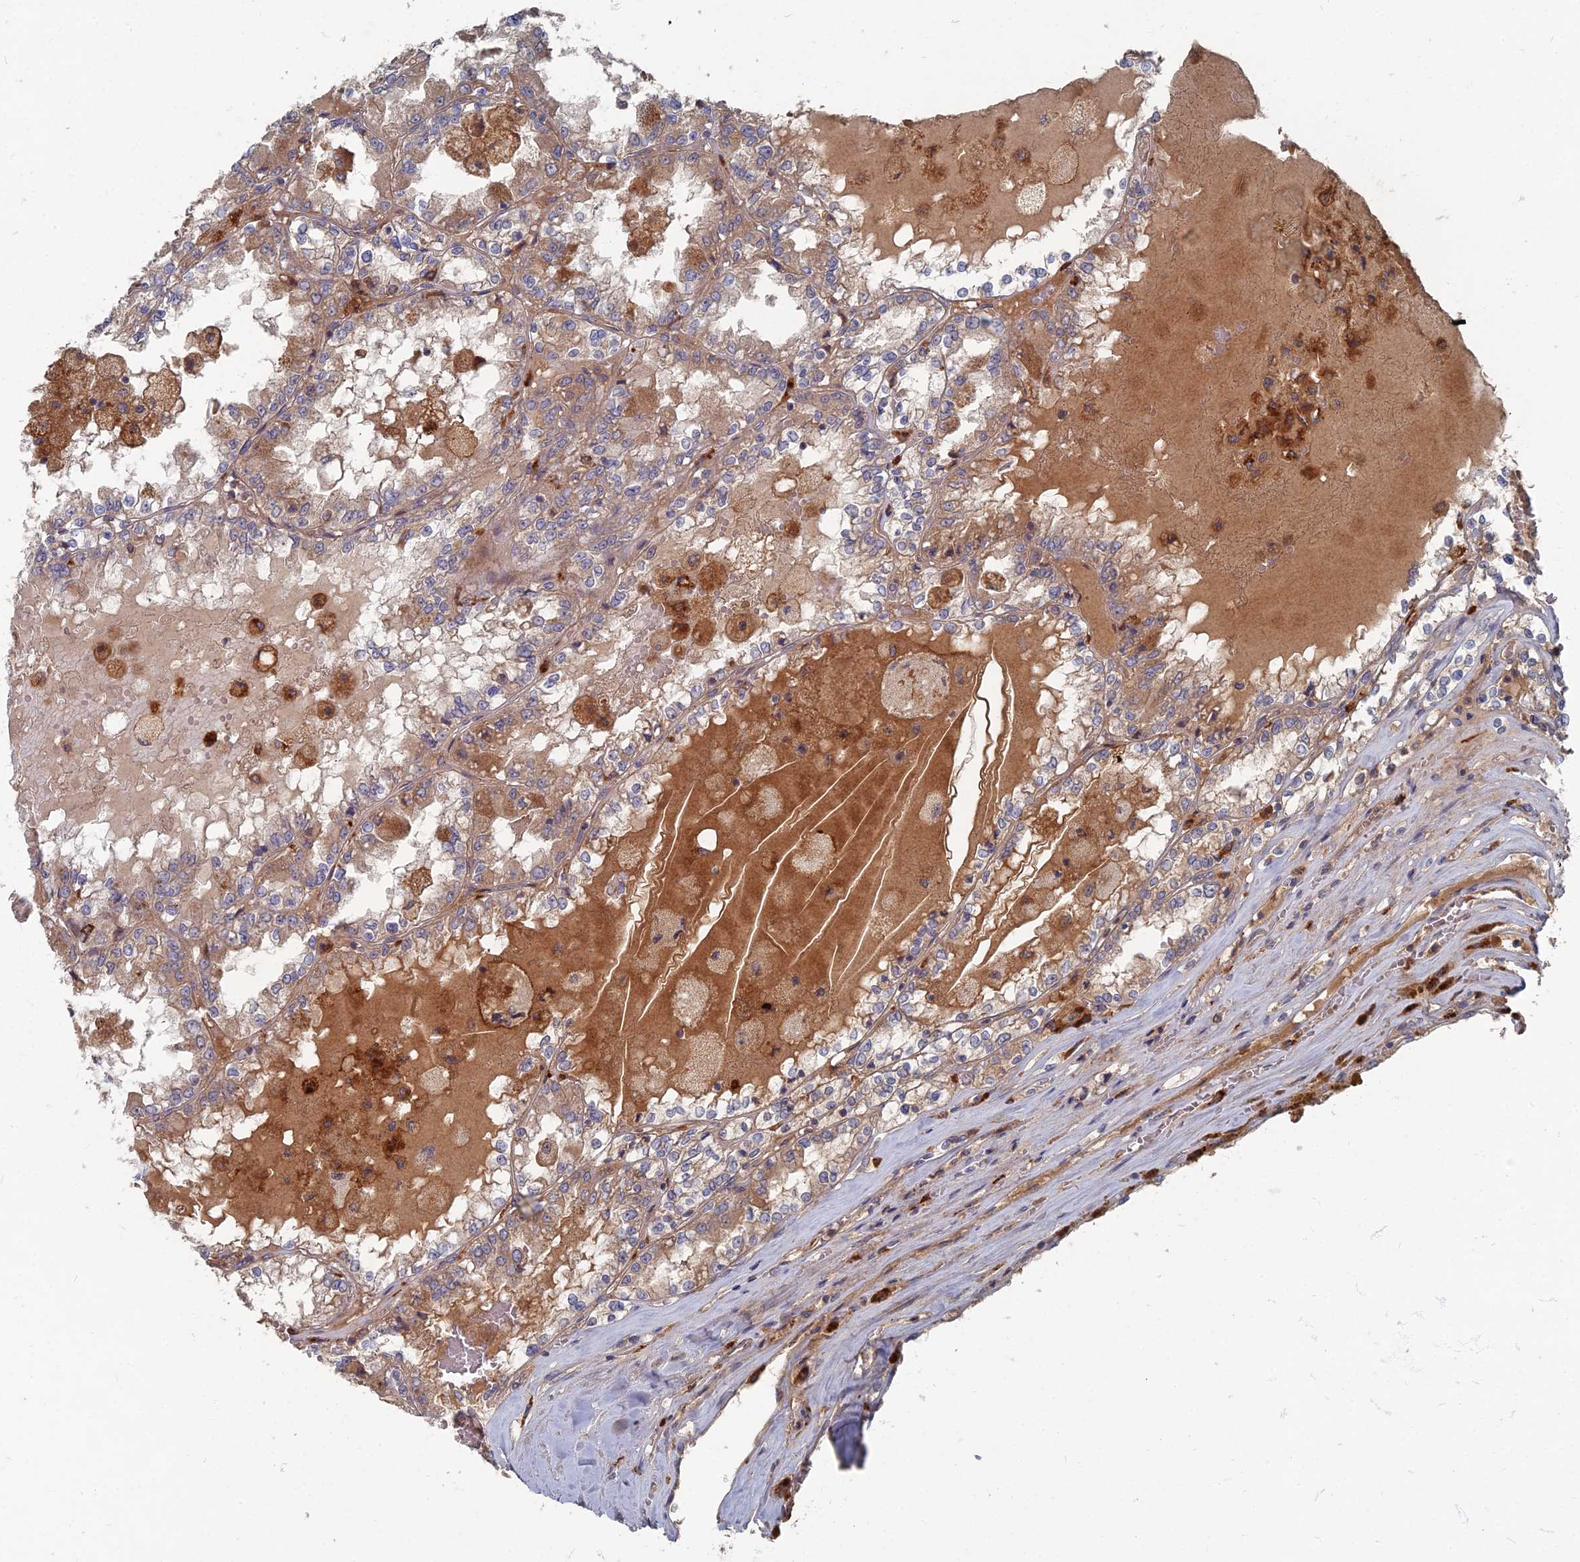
{"staining": {"intensity": "weak", "quantity": "25%-75%", "location": "cytoplasmic/membranous"}, "tissue": "renal cancer", "cell_type": "Tumor cells", "image_type": "cancer", "snomed": [{"axis": "morphology", "description": "Adenocarcinoma, NOS"}, {"axis": "topography", "description": "Kidney"}], "caption": "Renal cancer stained with a brown dye shows weak cytoplasmic/membranous positive staining in approximately 25%-75% of tumor cells.", "gene": "PPCDC", "patient": {"sex": "female", "age": 56}}